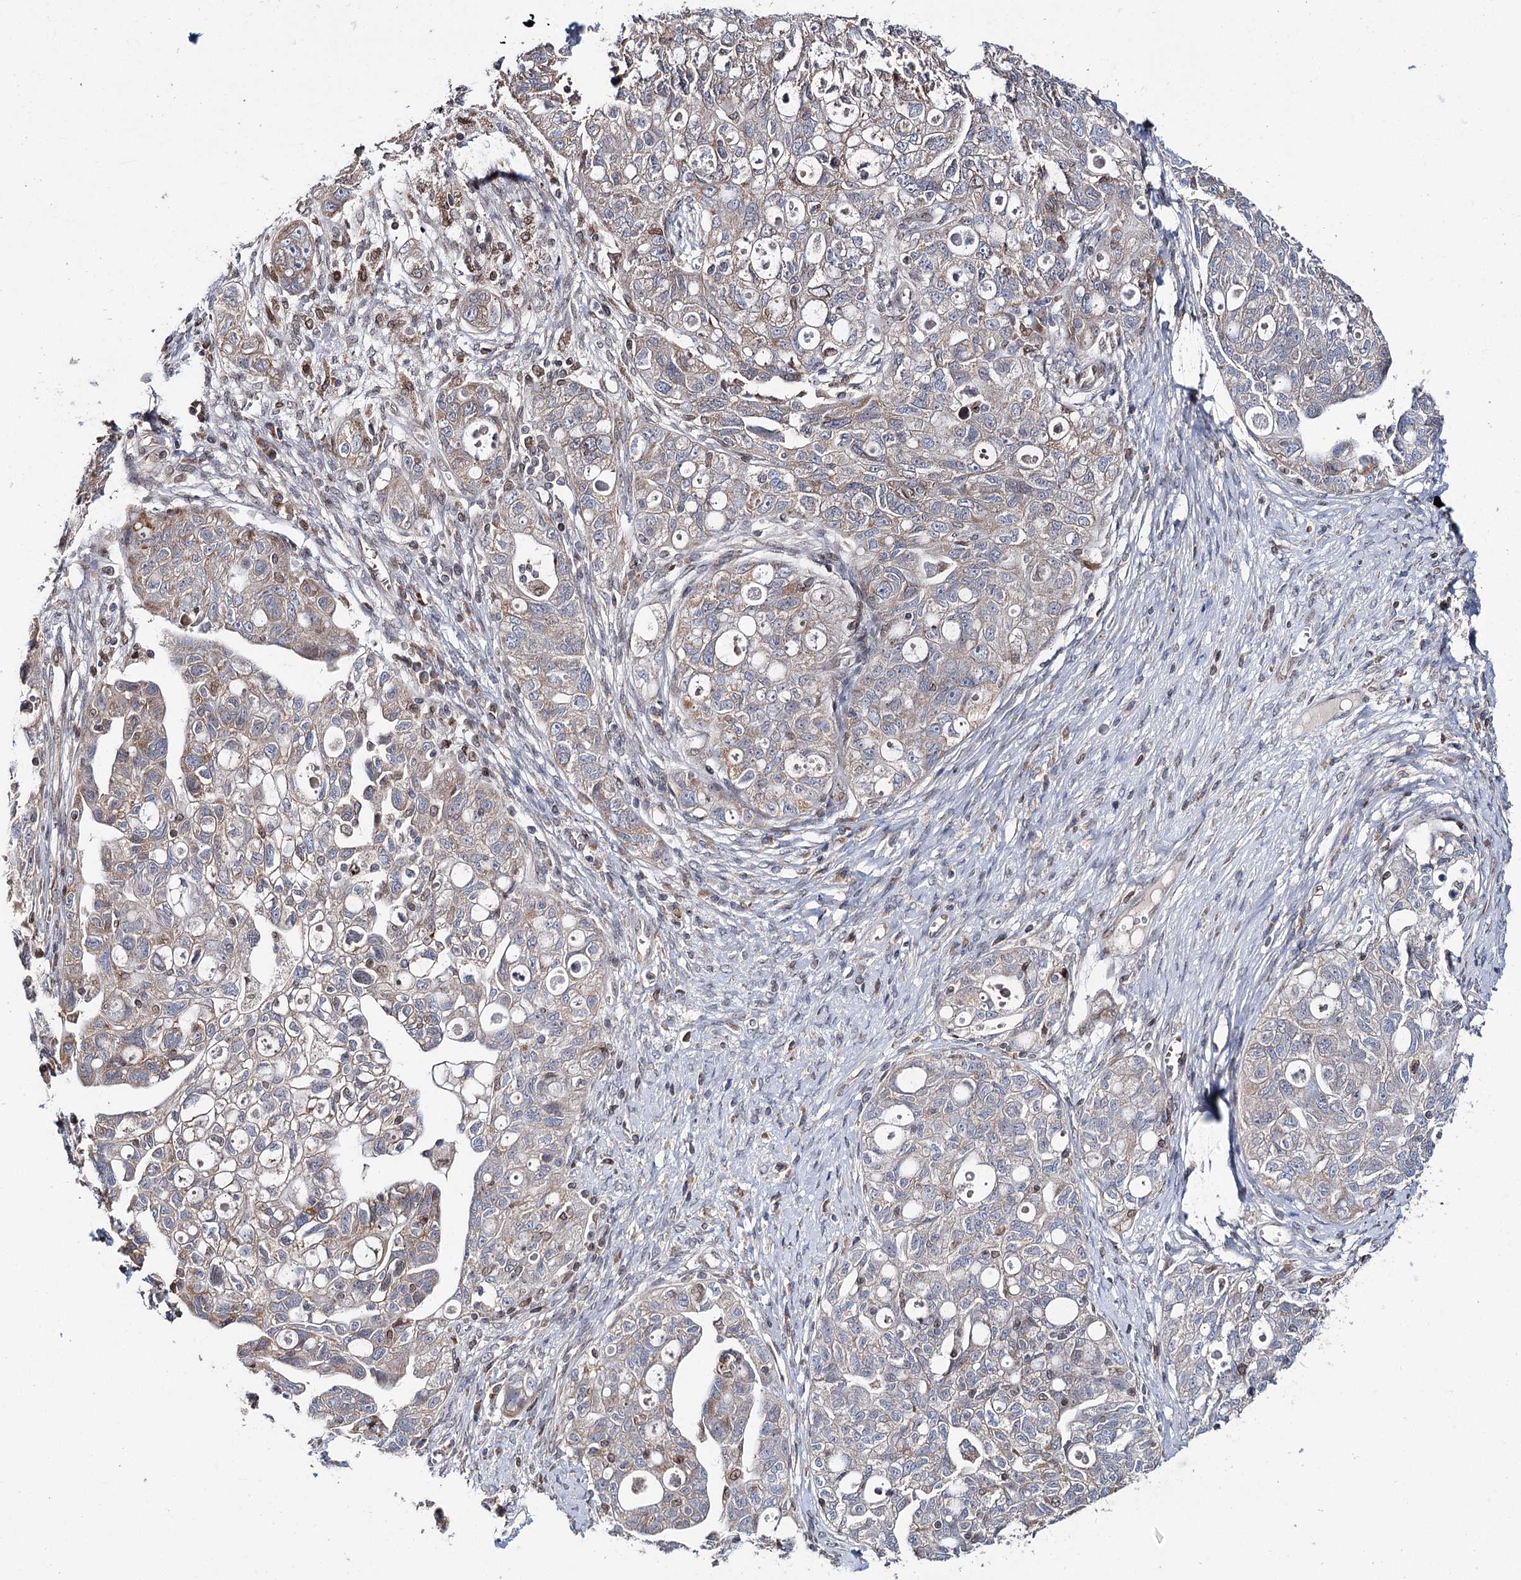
{"staining": {"intensity": "weak", "quantity": "25%-75%", "location": "cytoplasmic/membranous"}, "tissue": "ovarian cancer", "cell_type": "Tumor cells", "image_type": "cancer", "snomed": [{"axis": "morphology", "description": "Carcinoma, NOS"}, {"axis": "morphology", "description": "Cystadenocarcinoma, serous, NOS"}, {"axis": "topography", "description": "Ovary"}], "caption": "A high-resolution histopathology image shows IHC staining of ovarian cancer (serous cystadenocarcinoma), which demonstrates weak cytoplasmic/membranous positivity in about 25%-75% of tumor cells.", "gene": "CFAP46", "patient": {"sex": "female", "age": 69}}